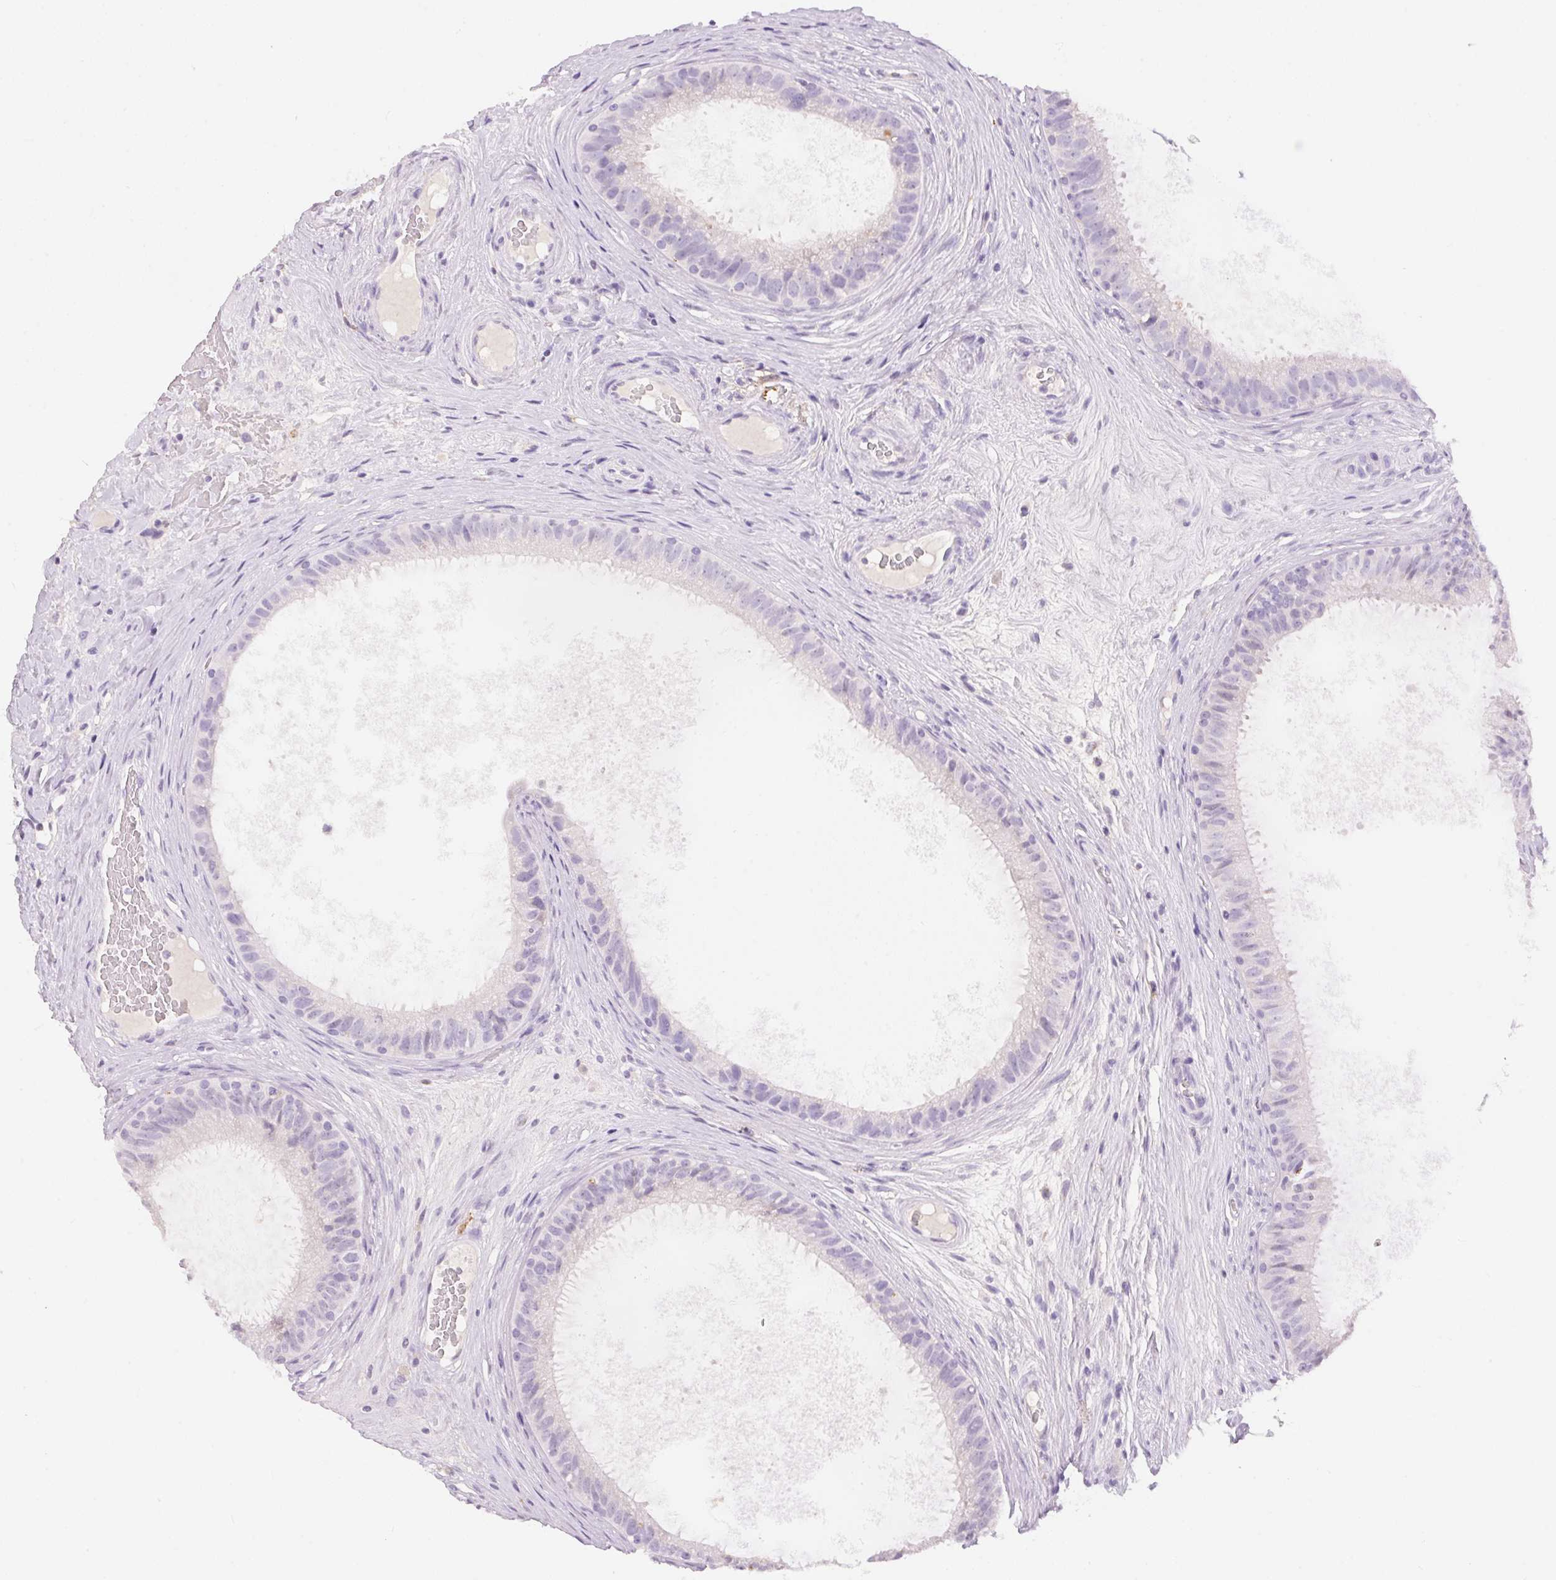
{"staining": {"intensity": "moderate", "quantity": "<25%", "location": "cytoplasmic/membranous"}, "tissue": "epididymis", "cell_type": "Glandular cells", "image_type": "normal", "snomed": [{"axis": "morphology", "description": "Normal tissue, NOS"}, {"axis": "topography", "description": "Epididymis"}], "caption": "High-magnification brightfield microscopy of normal epididymis stained with DAB (brown) and counterstained with hematoxylin (blue). glandular cells exhibit moderate cytoplasmic/membranous staining is seen in approximately<25% of cells.", "gene": "PNLIPRP3", "patient": {"sex": "male", "age": 59}}